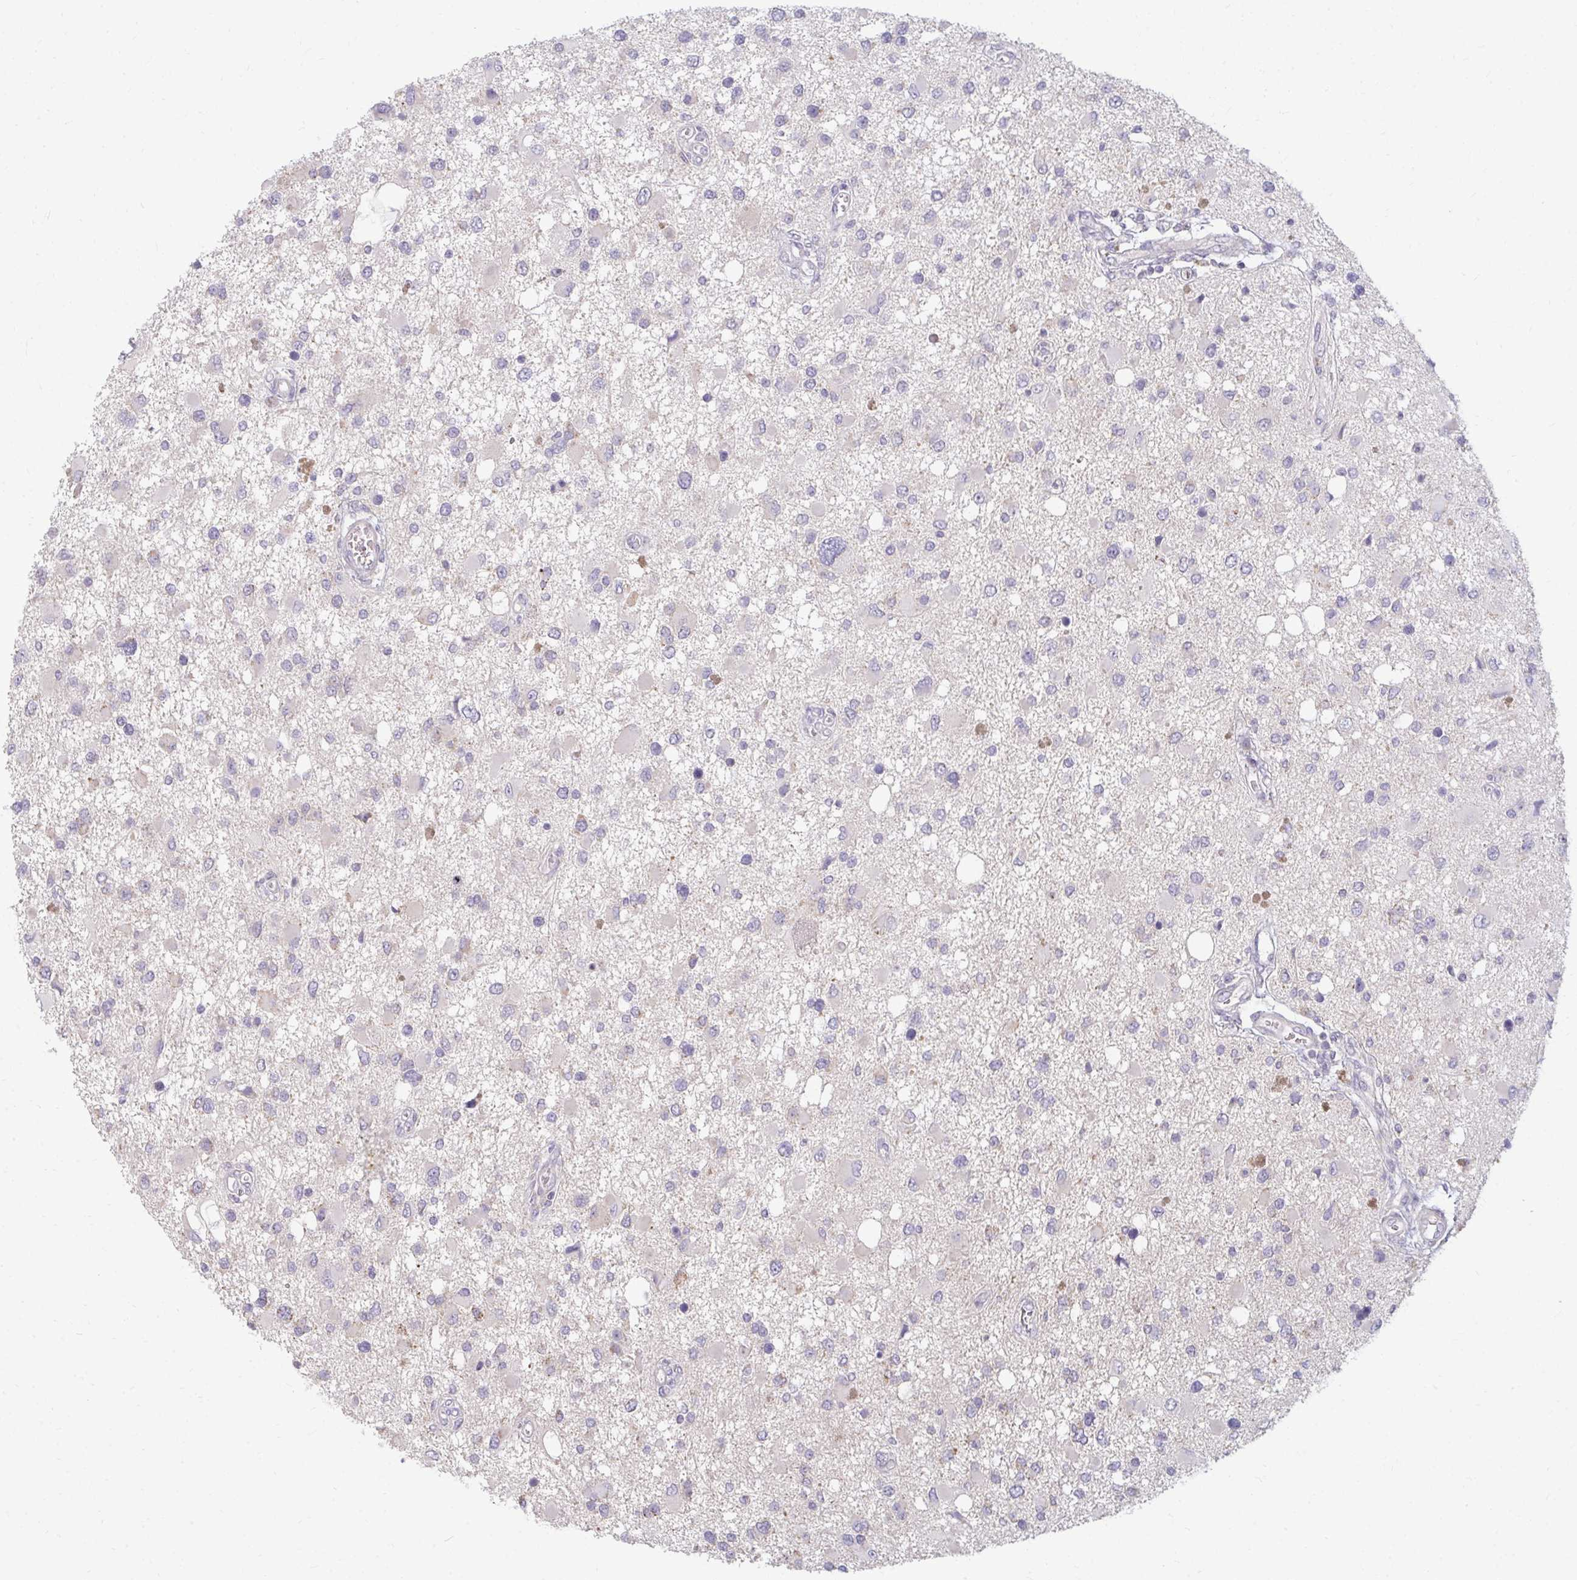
{"staining": {"intensity": "negative", "quantity": "none", "location": "none"}, "tissue": "glioma", "cell_type": "Tumor cells", "image_type": "cancer", "snomed": [{"axis": "morphology", "description": "Glioma, malignant, High grade"}, {"axis": "topography", "description": "Brain"}], "caption": "Photomicrograph shows no protein staining in tumor cells of high-grade glioma (malignant) tissue.", "gene": "RAB33A", "patient": {"sex": "male", "age": 53}}